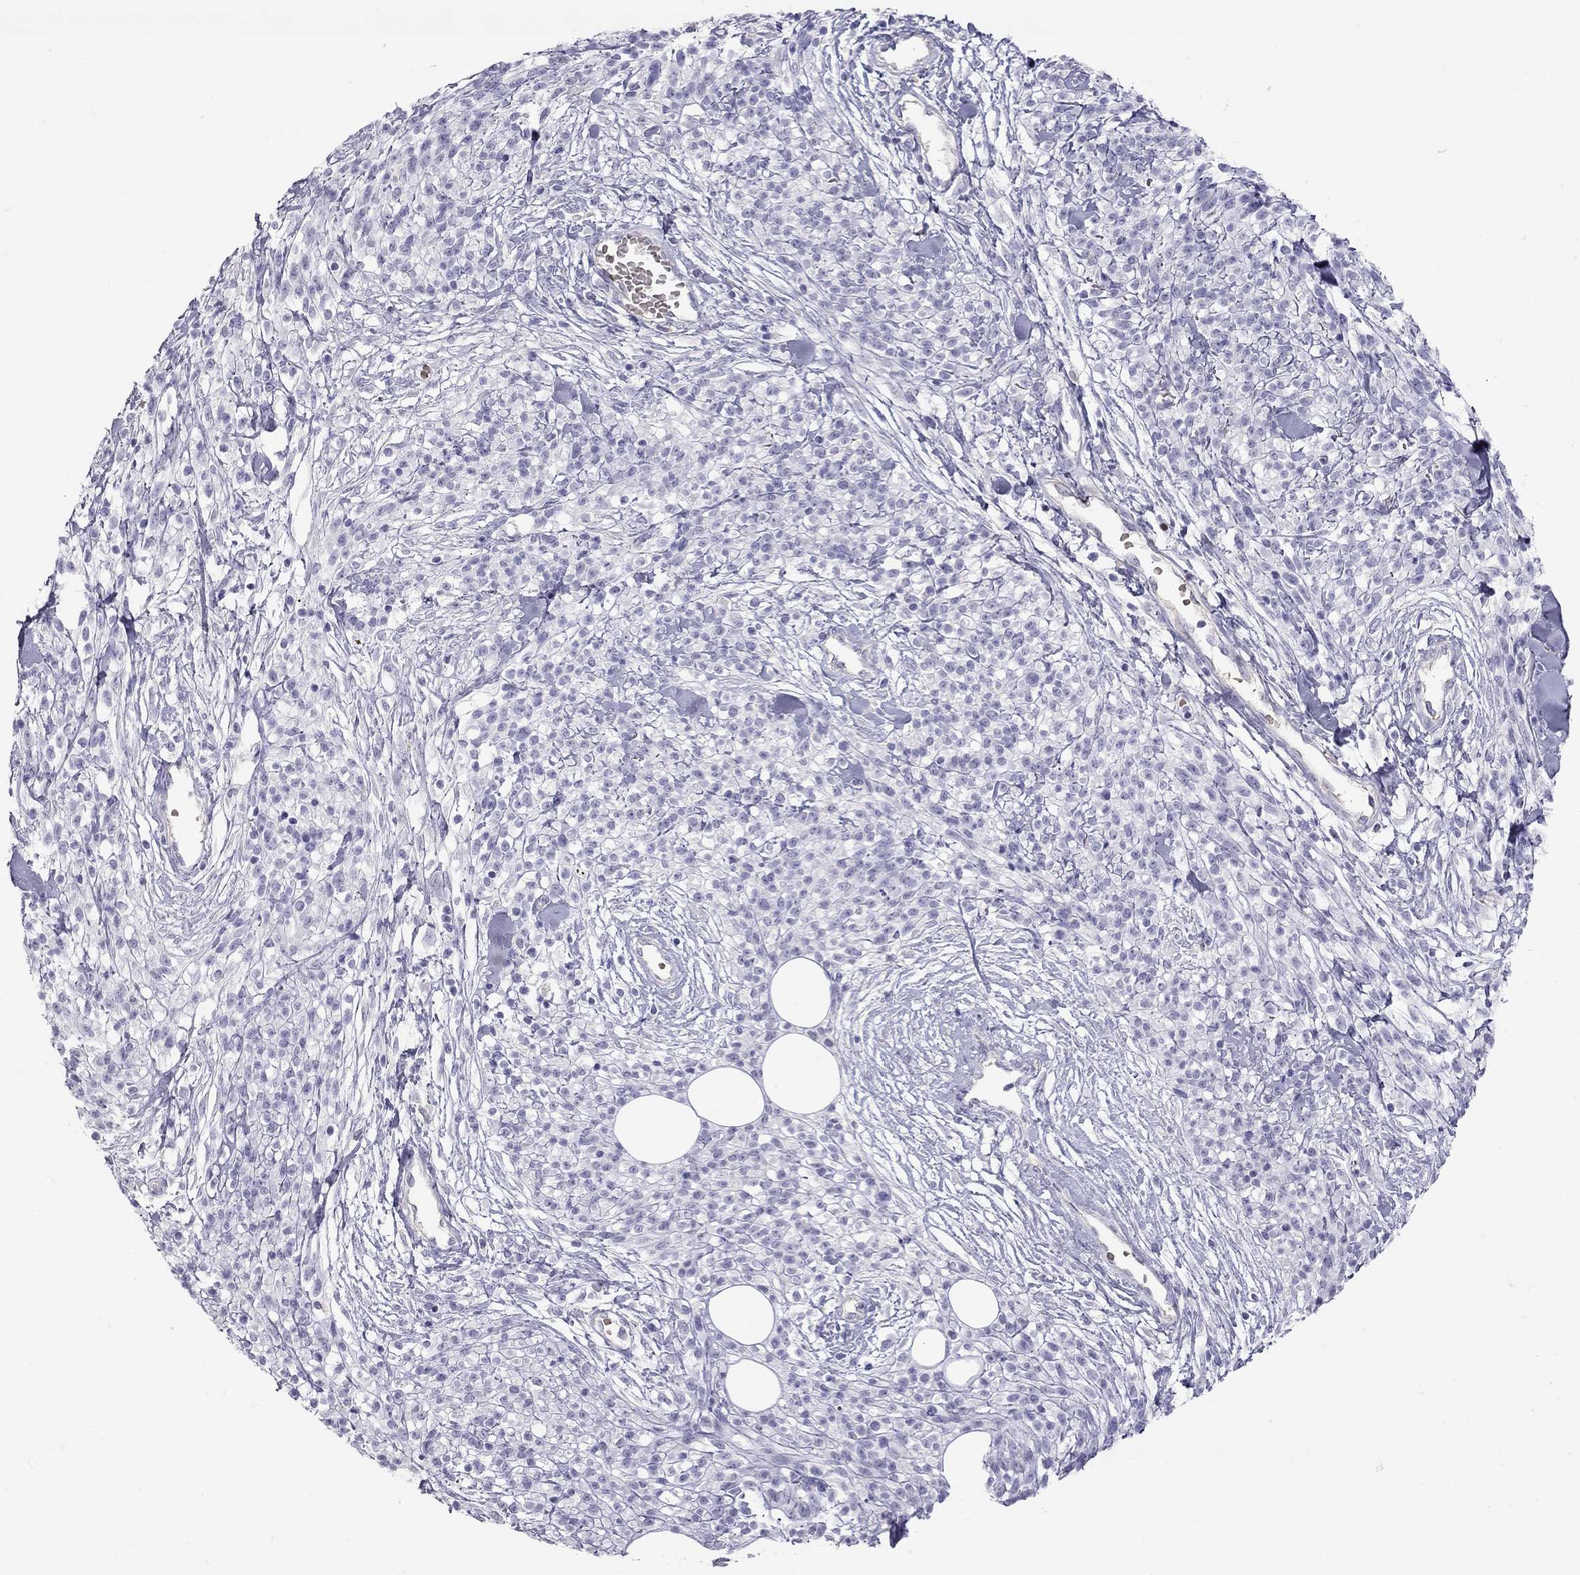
{"staining": {"intensity": "negative", "quantity": "none", "location": "none"}, "tissue": "melanoma", "cell_type": "Tumor cells", "image_type": "cancer", "snomed": [{"axis": "morphology", "description": "Malignant melanoma, NOS"}, {"axis": "topography", "description": "Skin"}, {"axis": "topography", "description": "Skin of trunk"}], "caption": "High power microscopy photomicrograph of an immunohistochemistry photomicrograph of malignant melanoma, revealing no significant staining in tumor cells. (Immunohistochemistry (ihc), brightfield microscopy, high magnification).", "gene": "TDRD6", "patient": {"sex": "male", "age": 74}}